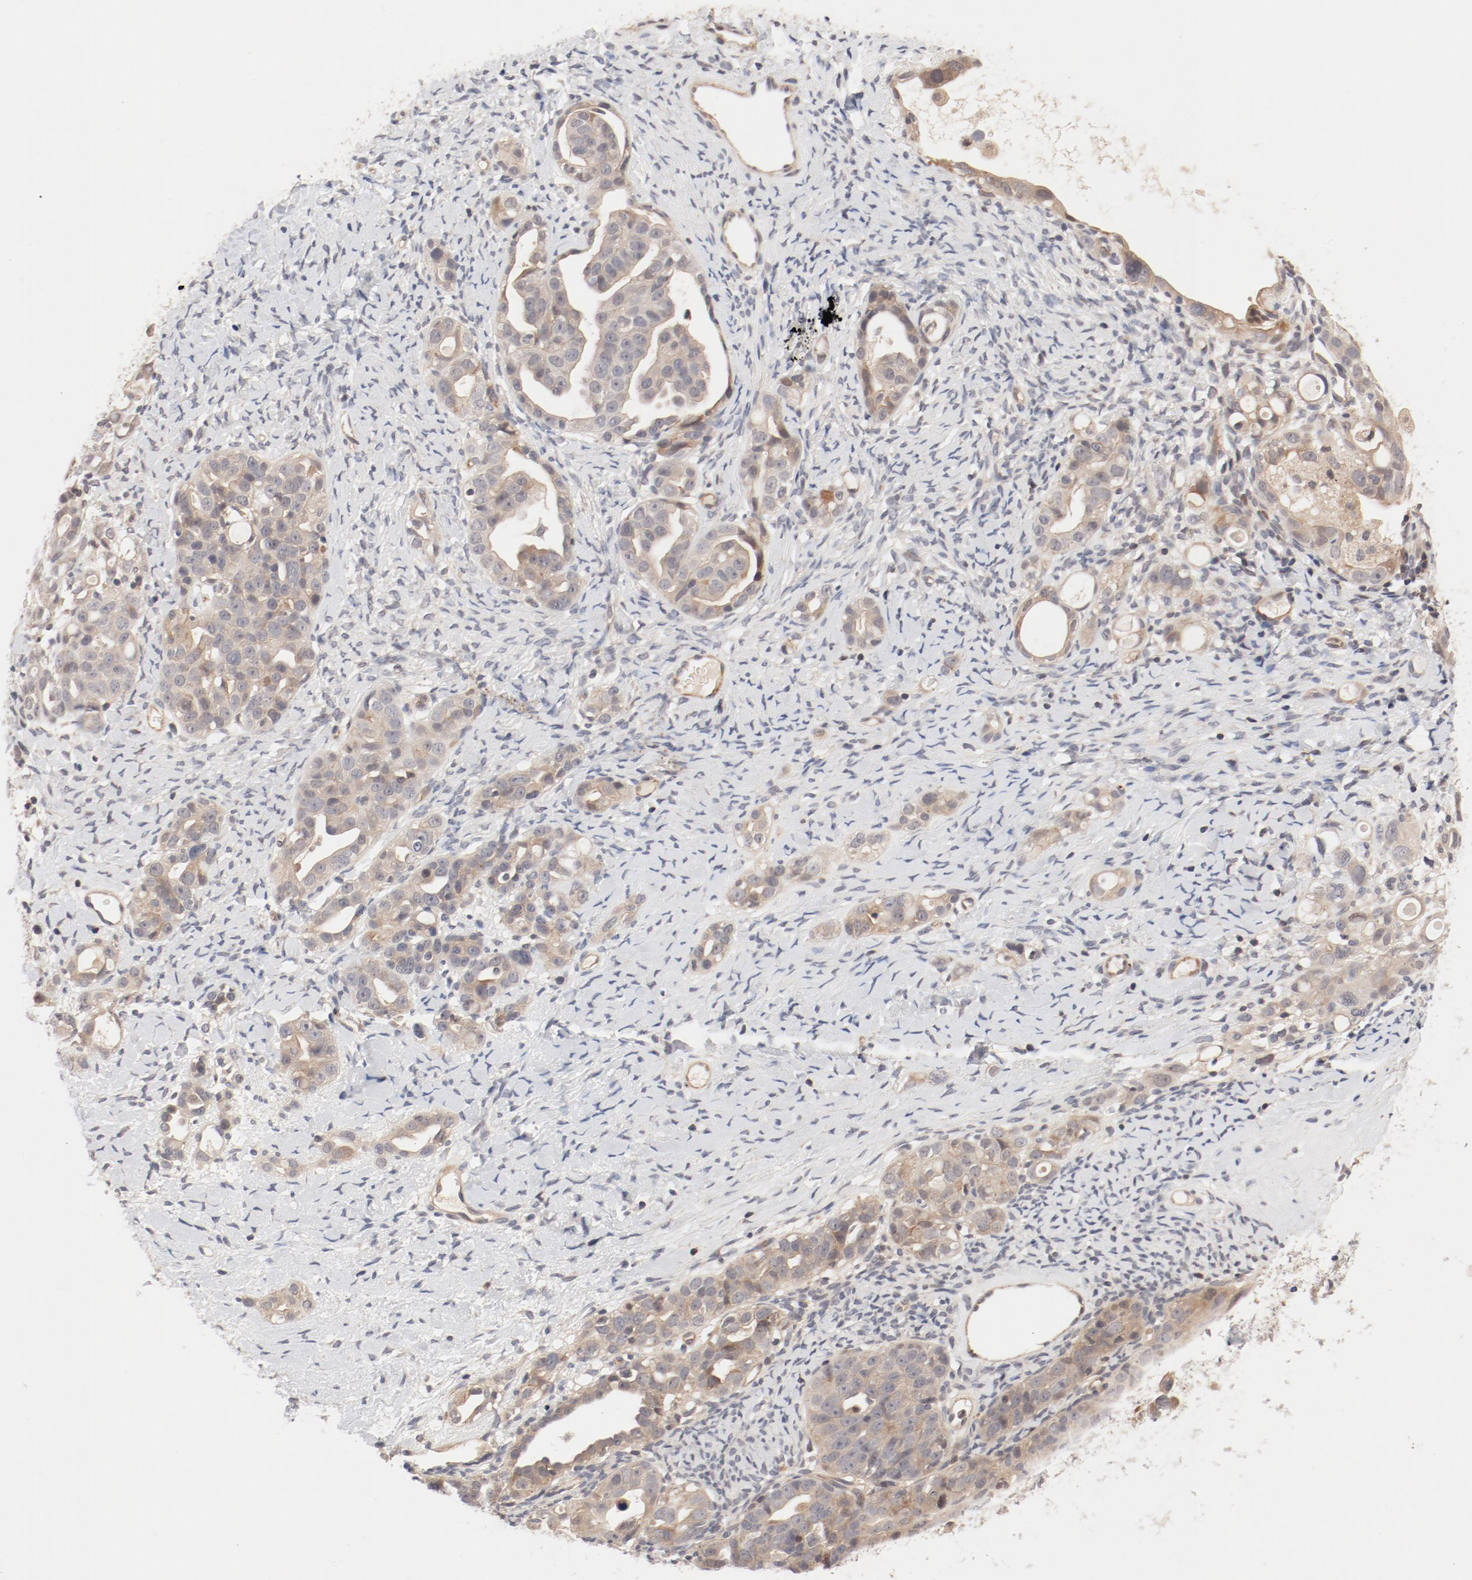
{"staining": {"intensity": "weak", "quantity": "25%-75%", "location": "cytoplasmic/membranous"}, "tissue": "ovarian cancer", "cell_type": "Tumor cells", "image_type": "cancer", "snomed": [{"axis": "morphology", "description": "Cystadenocarcinoma, serous, NOS"}, {"axis": "topography", "description": "Ovary"}], "caption": "Human serous cystadenocarcinoma (ovarian) stained with a protein marker demonstrates weak staining in tumor cells.", "gene": "ZNF267", "patient": {"sex": "female", "age": 66}}